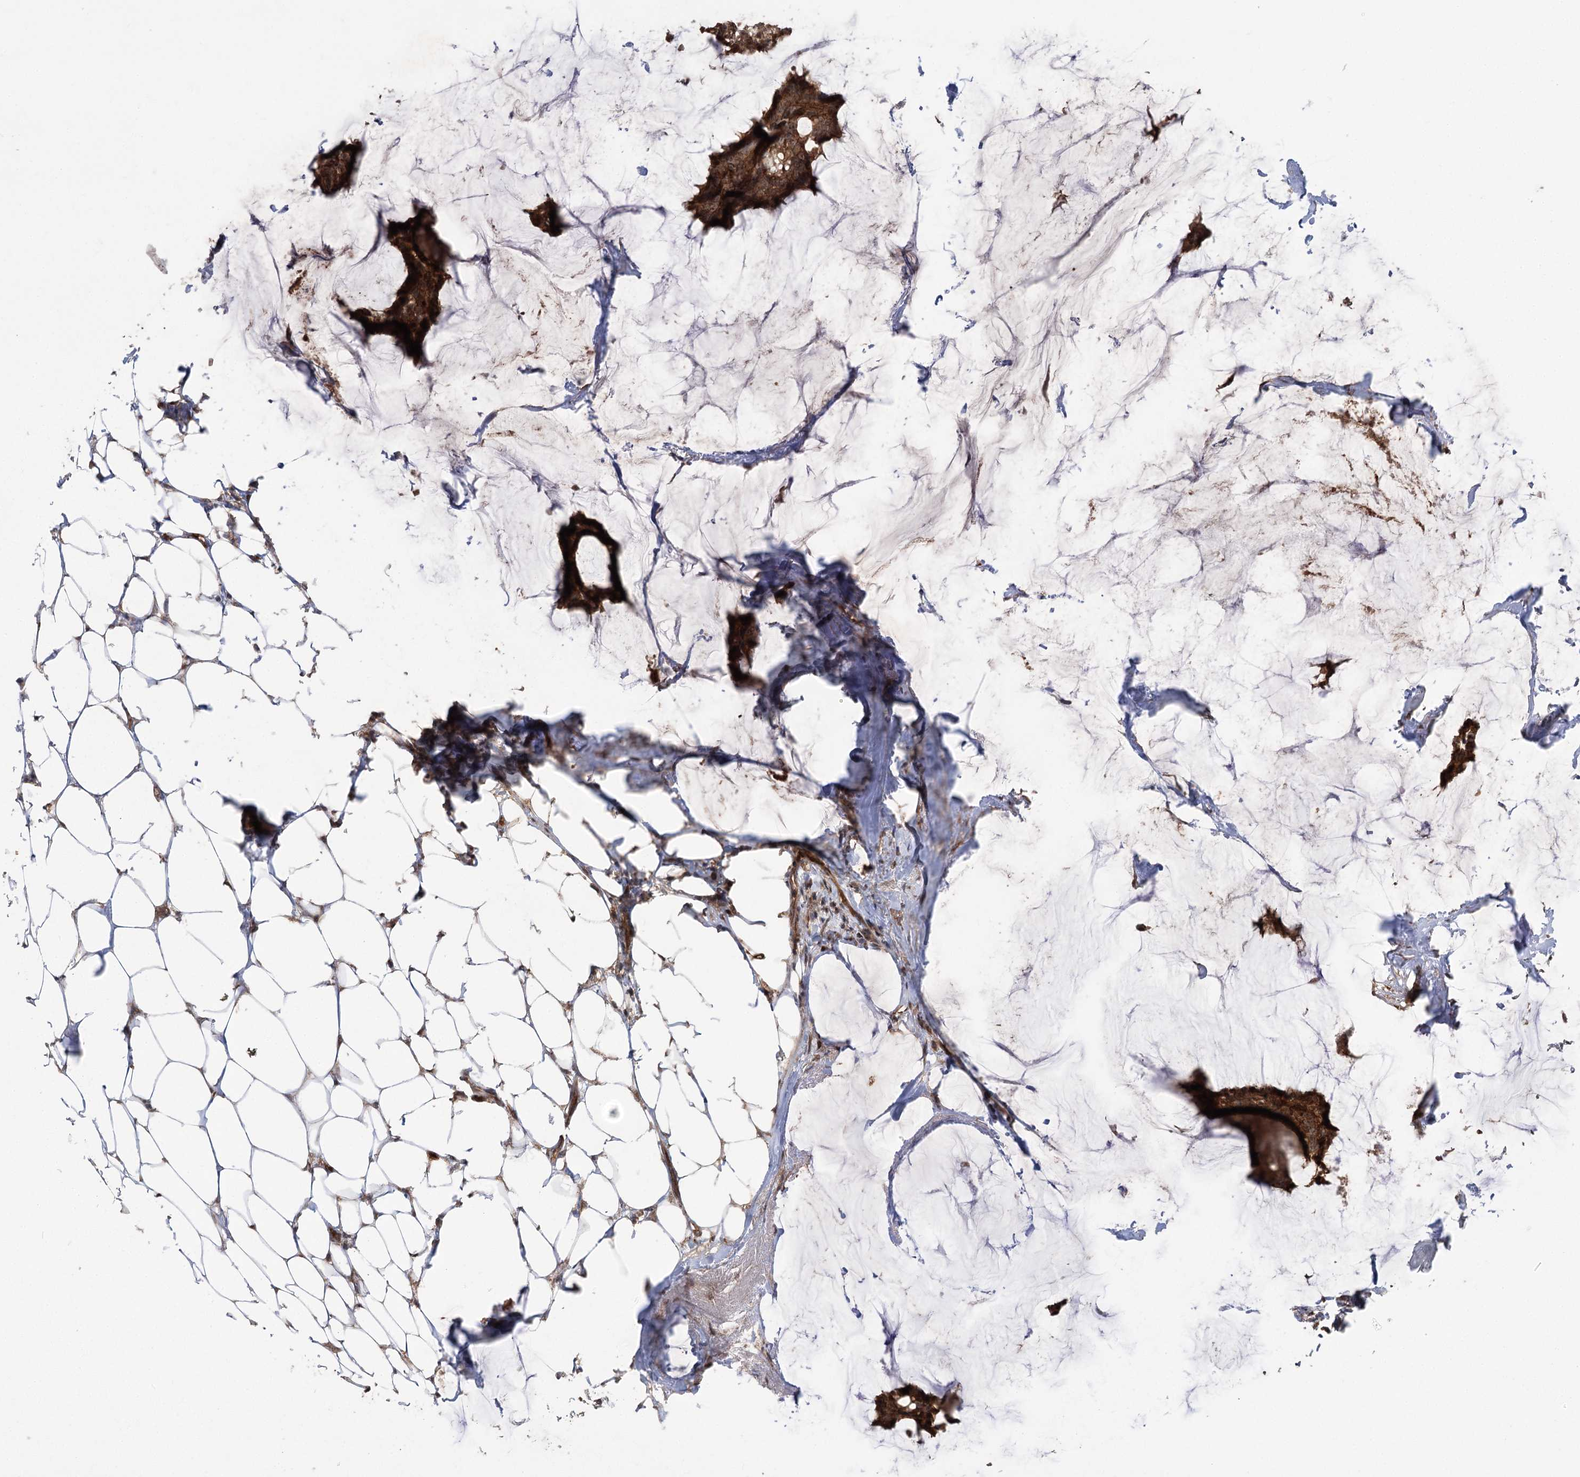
{"staining": {"intensity": "strong", "quantity": ">75%", "location": "cytoplasmic/membranous"}, "tissue": "breast cancer", "cell_type": "Tumor cells", "image_type": "cancer", "snomed": [{"axis": "morphology", "description": "Duct carcinoma"}, {"axis": "topography", "description": "Breast"}], "caption": "This micrograph exhibits IHC staining of breast cancer, with high strong cytoplasmic/membranous positivity in about >75% of tumor cells.", "gene": "KCNN2", "patient": {"sex": "female", "age": 93}}